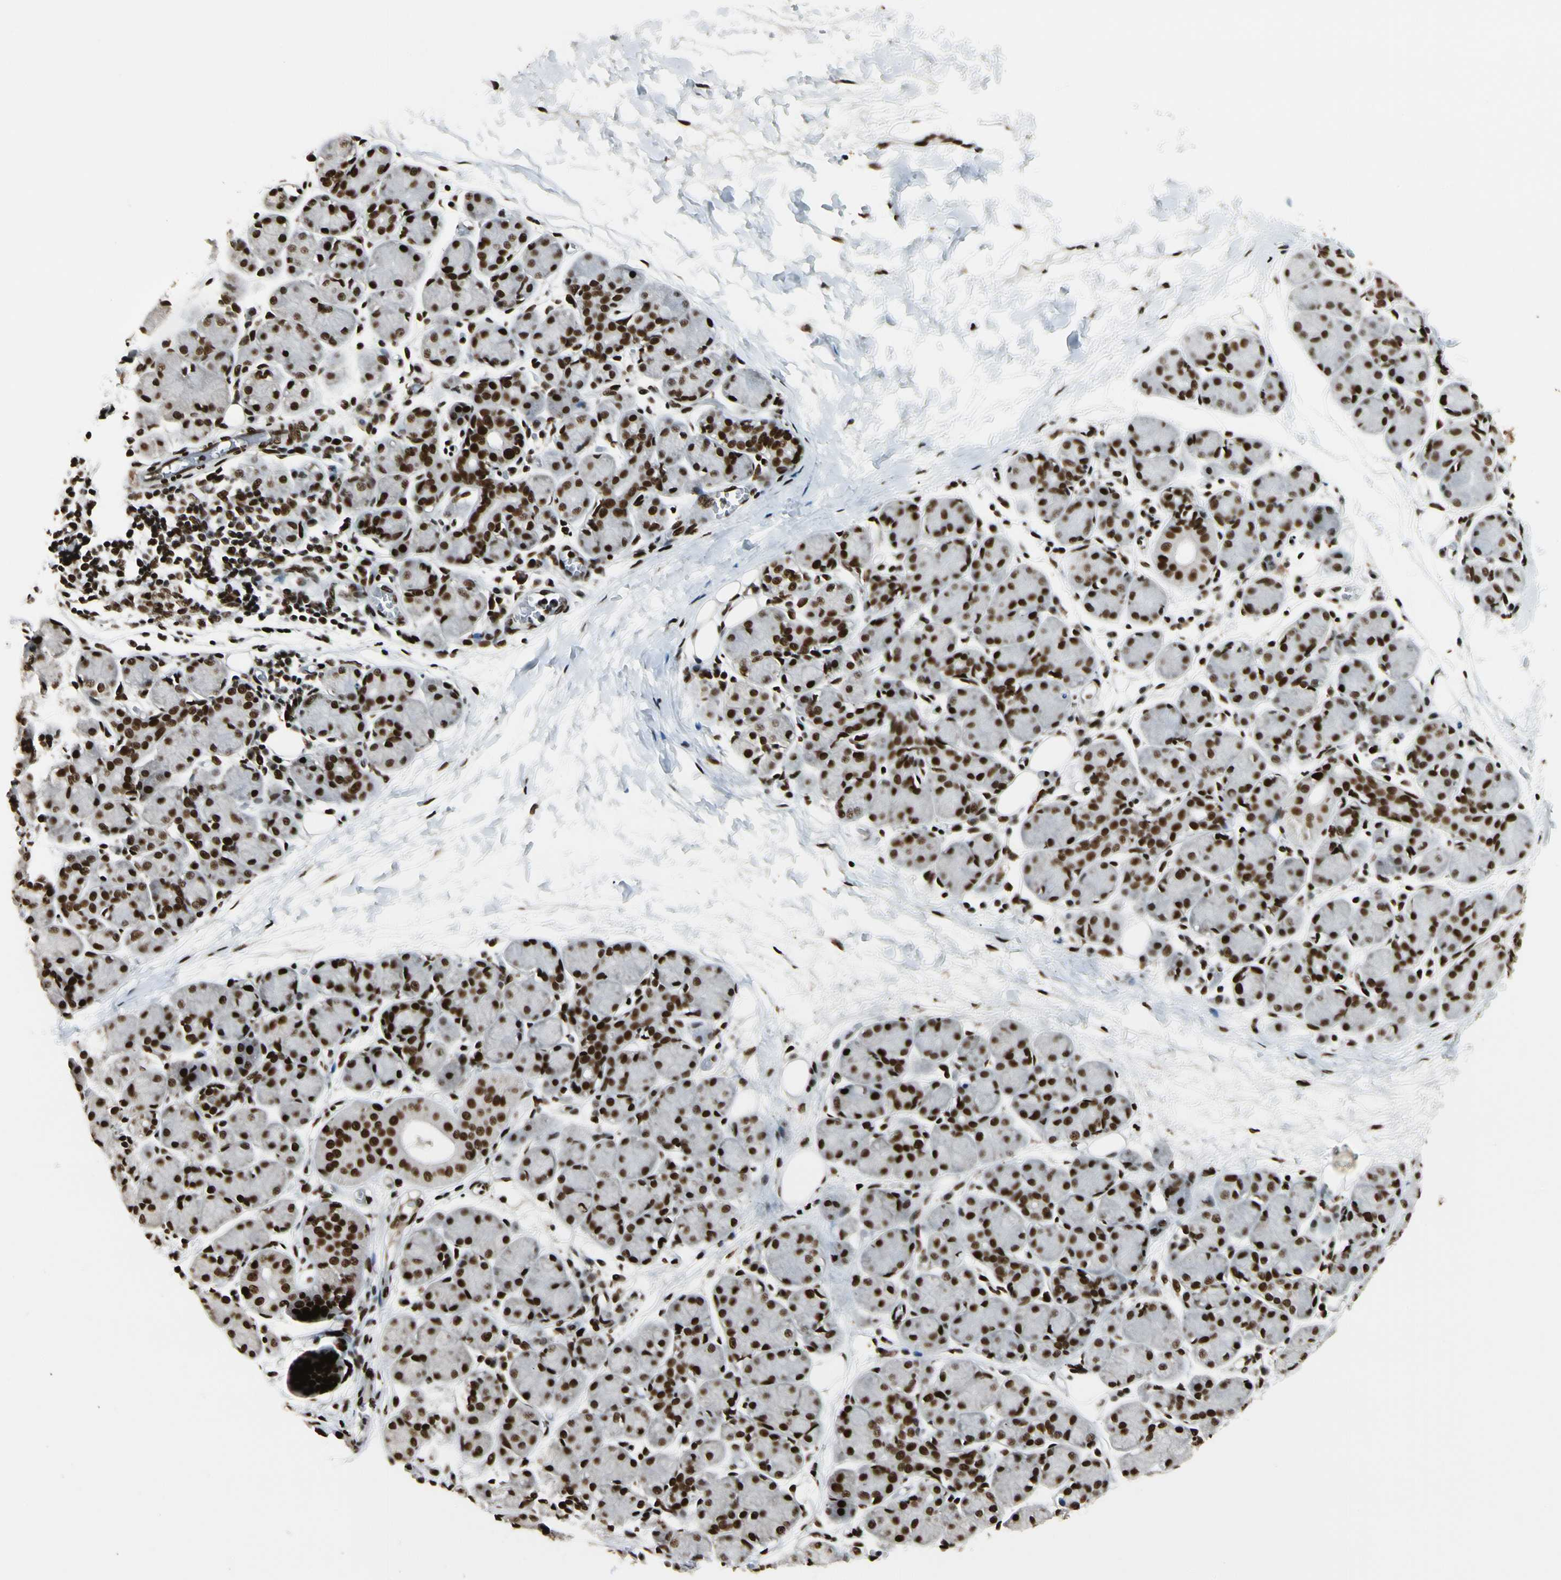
{"staining": {"intensity": "strong", "quantity": ">75%", "location": "nuclear"}, "tissue": "salivary gland", "cell_type": "Glandular cells", "image_type": "normal", "snomed": [{"axis": "morphology", "description": "Normal tissue, NOS"}, {"axis": "morphology", "description": "Inflammation, NOS"}, {"axis": "topography", "description": "Lymph node"}, {"axis": "topography", "description": "Salivary gland"}], "caption": "A micrograph of human salivary gland stained for a protein exhibits strong nuclear brown staining in glandular cells. (Stains: DAB in brown, nuclei in blue, Microscopy: brightfield microscopy at high magnification).", "gene": "FUS", "patient": {"sex": "male", "age": 3}}